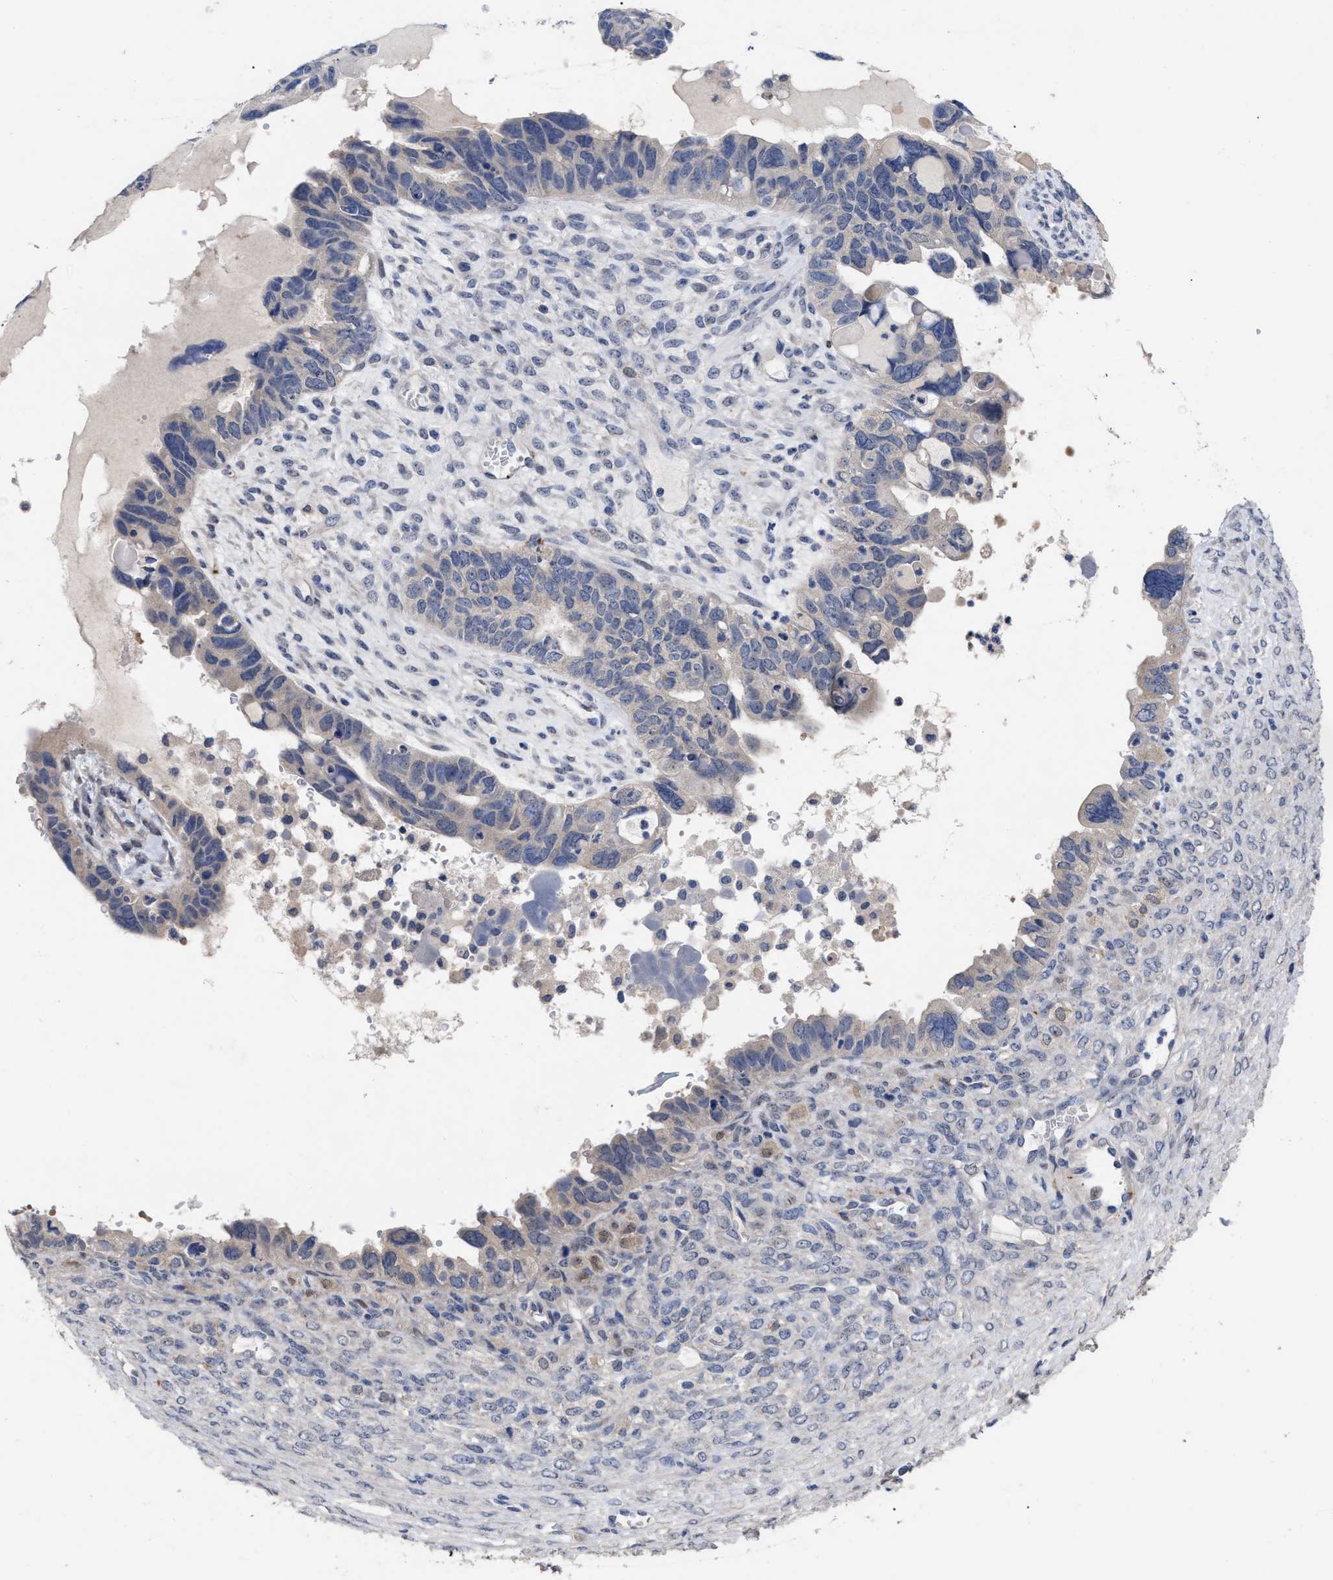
{"staining": {"intensity": "negative", "quantity": "none", "location": "none"}, "tissue": "ovarian cancer", "cell_type": "Tumor cells", "image_type": "cancer", "snomed": [{"axis": "morphology", "description": "Cystadenocarcinoma, serous, NOS"}, {"axis": "topography", "description": "Ovary"}], "caption": "The image exhibits no staining of tumor cells in serous cystadenocarcinoma (ovarian).", "gene": "CCN5", "patient": {"sex": "female", "age": 79}}